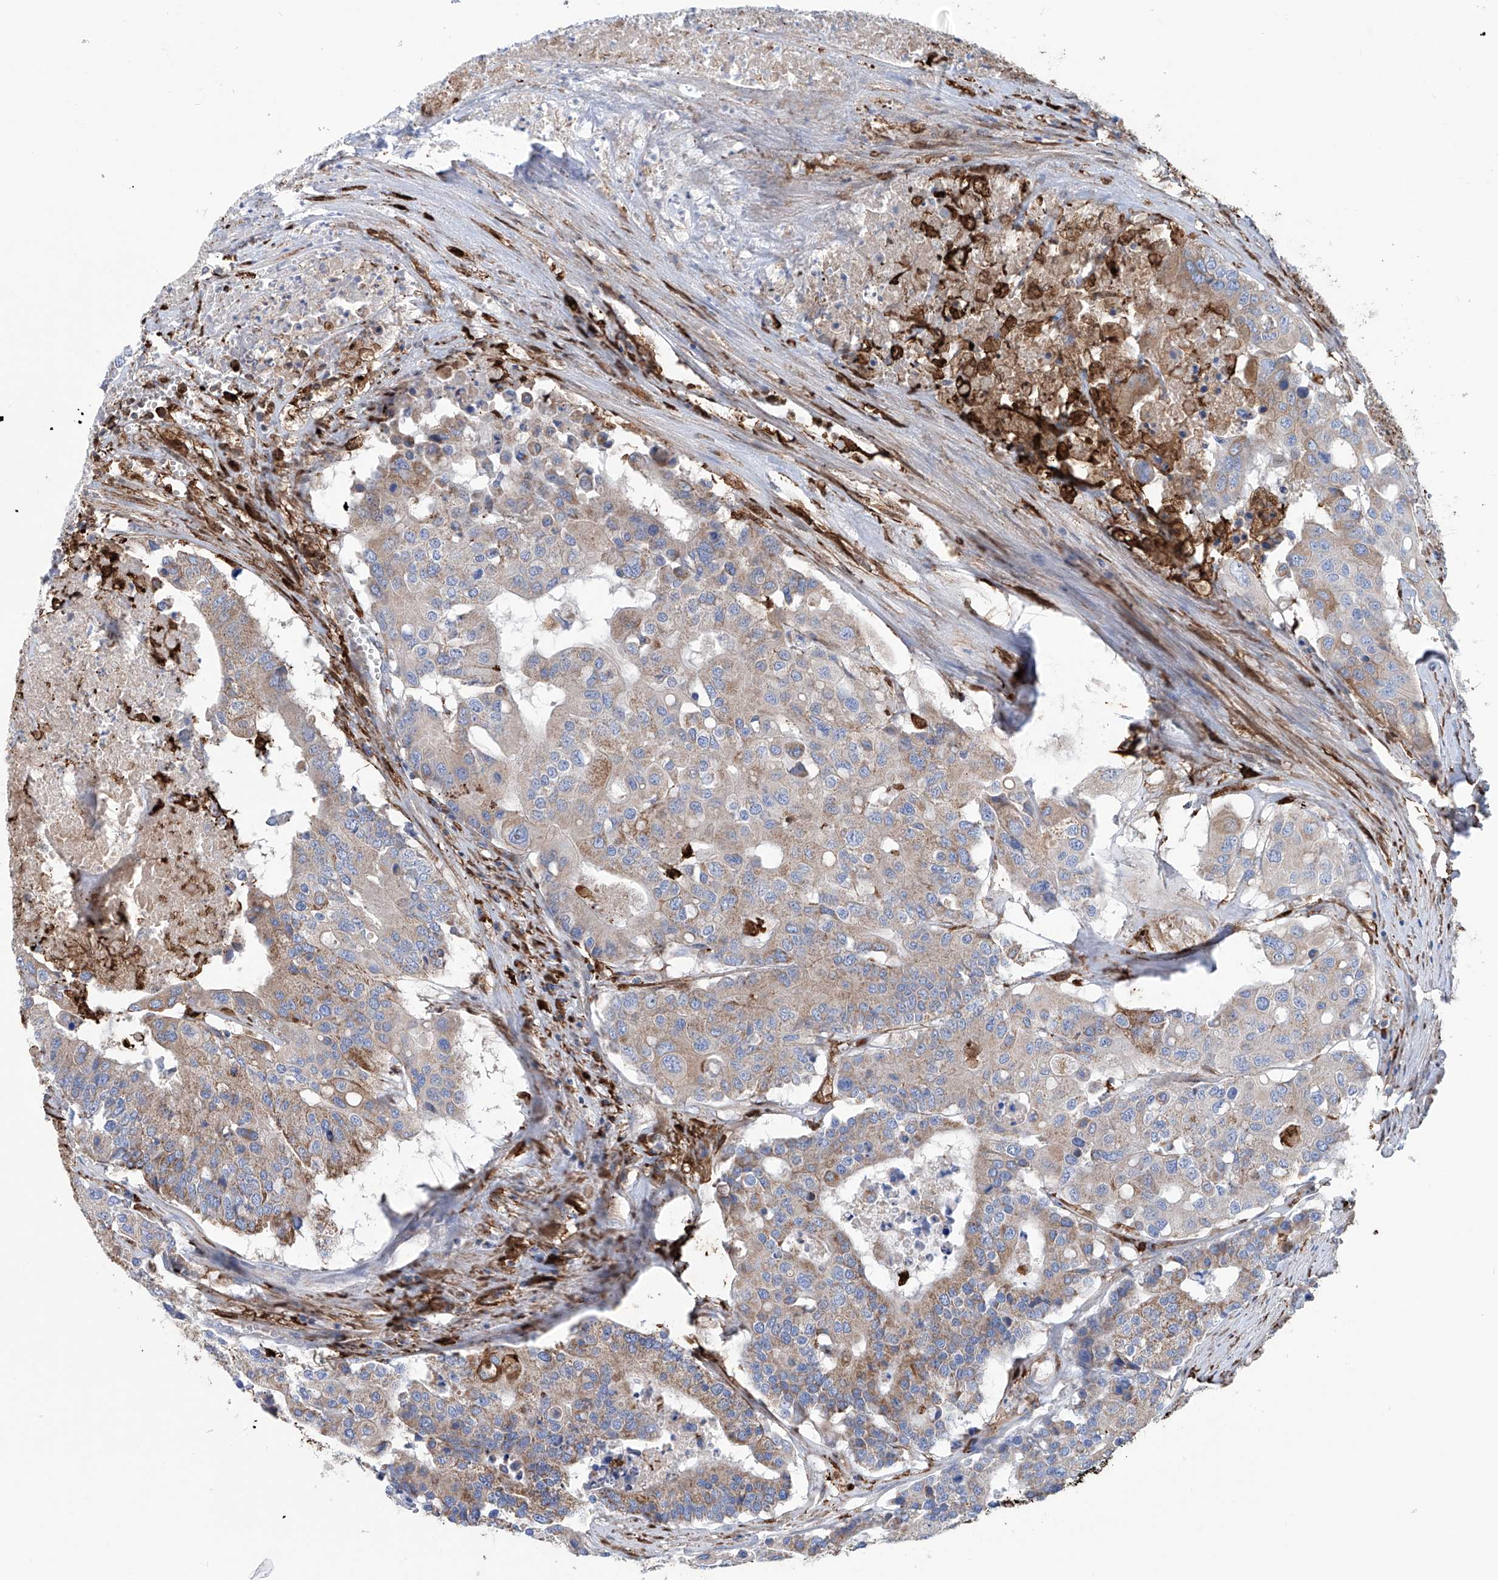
{"staining": {"intensity": "moderate", "quantity": "25%-75%", "location": "cytoplasmic/membranous"}, "tissue": "colorectal cancer", "cell_type": "Tumor cells", "image_type": "cancer", "snomed": [{"axis": "morphology", "description": "Adenocarcinoma, NOS"}, {"axis": "topography", "description": "Colon"}], "caption": "Colorectal adenocarcinoma stained for a protein (brown) shows moderate cytoplasmic/membranous positive staining in about 25%-75% of tumor cells.", "gene": "ALDH6A1", "patient": {"sex": "male", "age": 77}}